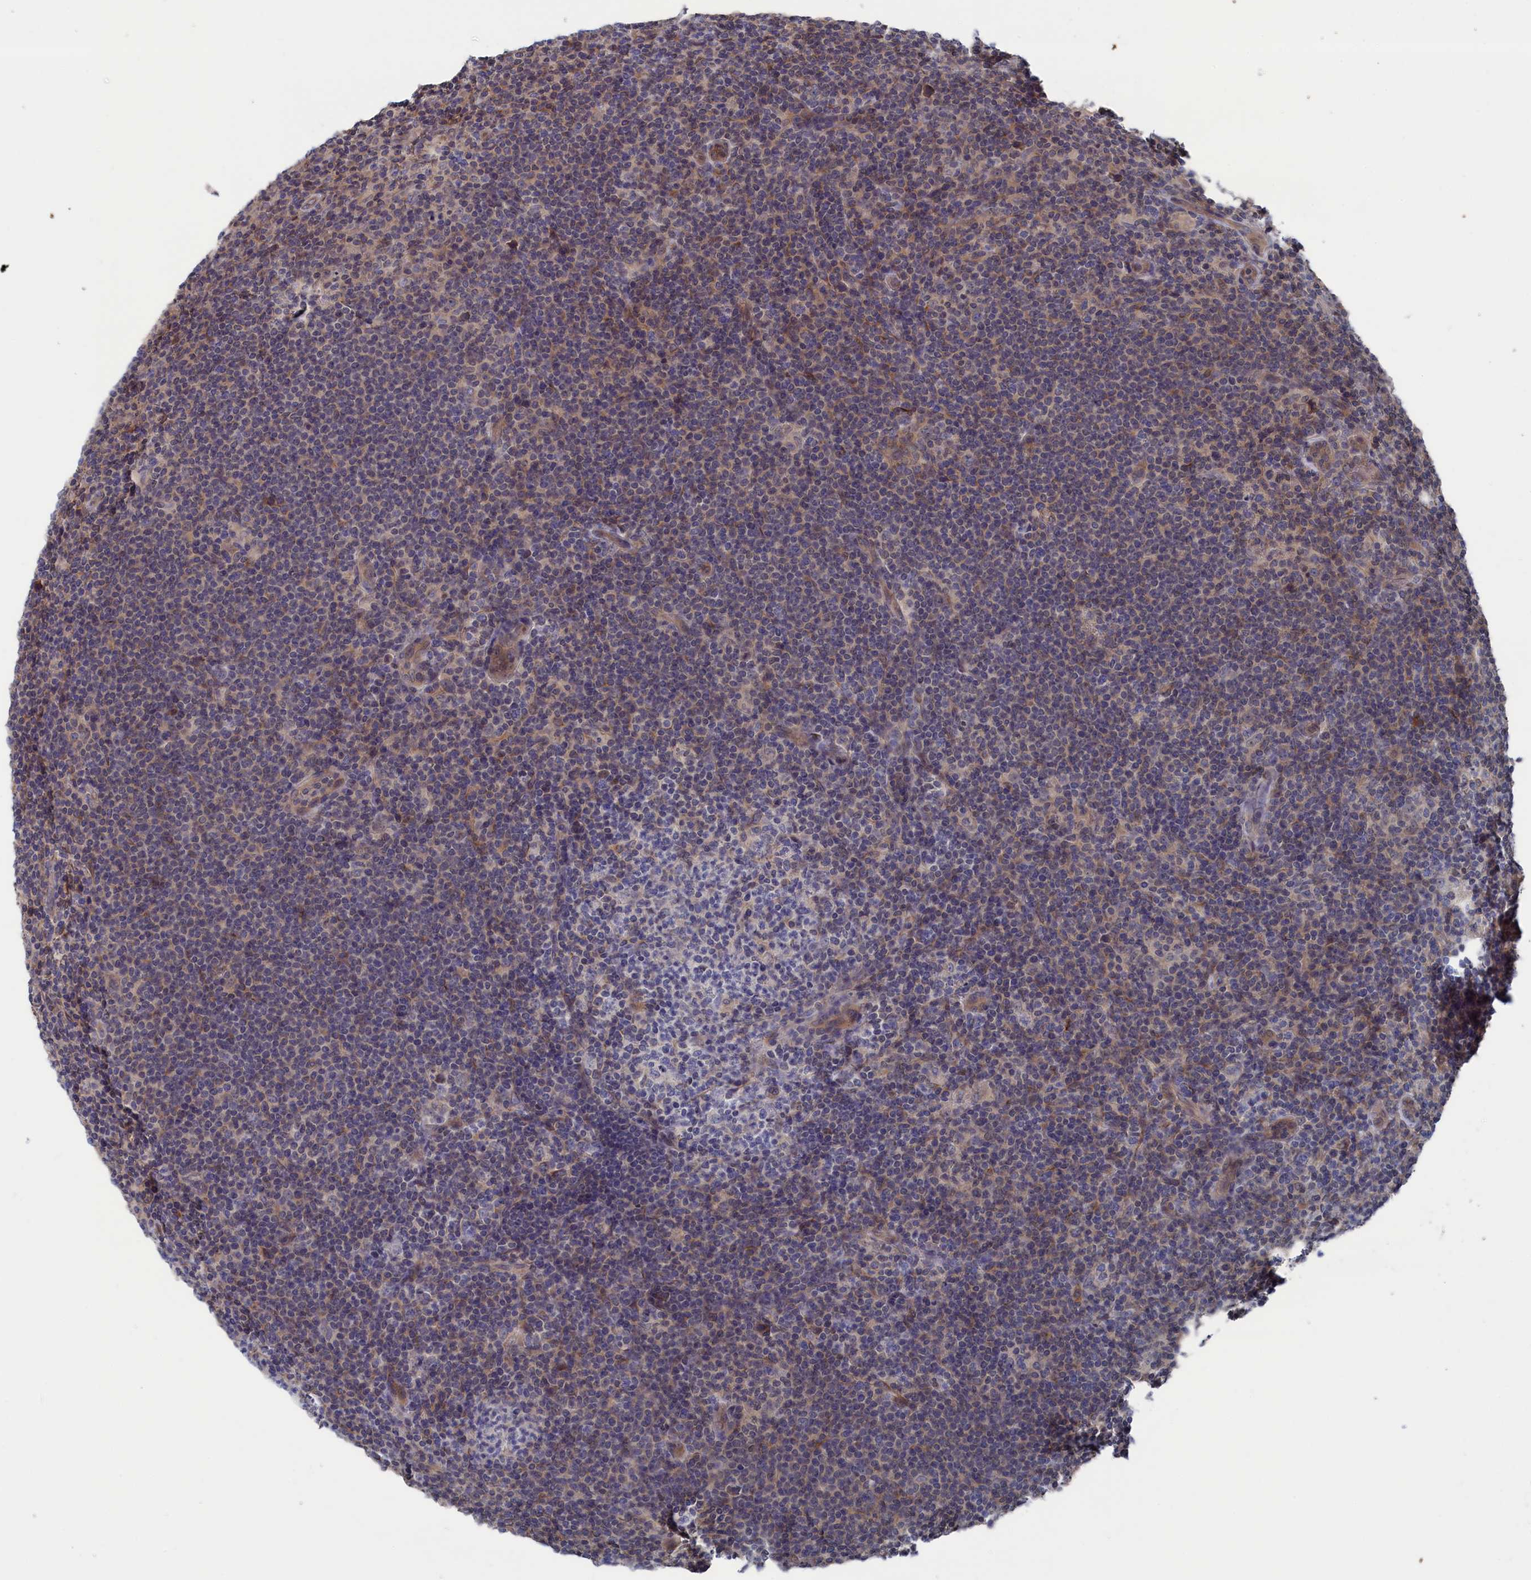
{"staining": {"intensity": "weak", "quantity": "<25%", "location": "cytoplasmic/membranous"}, "tissue": "lymphoma", "cell_type": "Tumor cells", "image_type": "cancer", "snomed": [{"axis": "morphology", "description": "Hodgkin's disease, NOS"}, {"axis": "topography", "description": "Lymph node"}], "caption": "Lymphoma was stained to show a protein in brown. There is no significant positivity in tumor cells. Nuclei are stained in blue.", "gene": "NUTF2", "patient": {"sex": "female", "age": 57}}